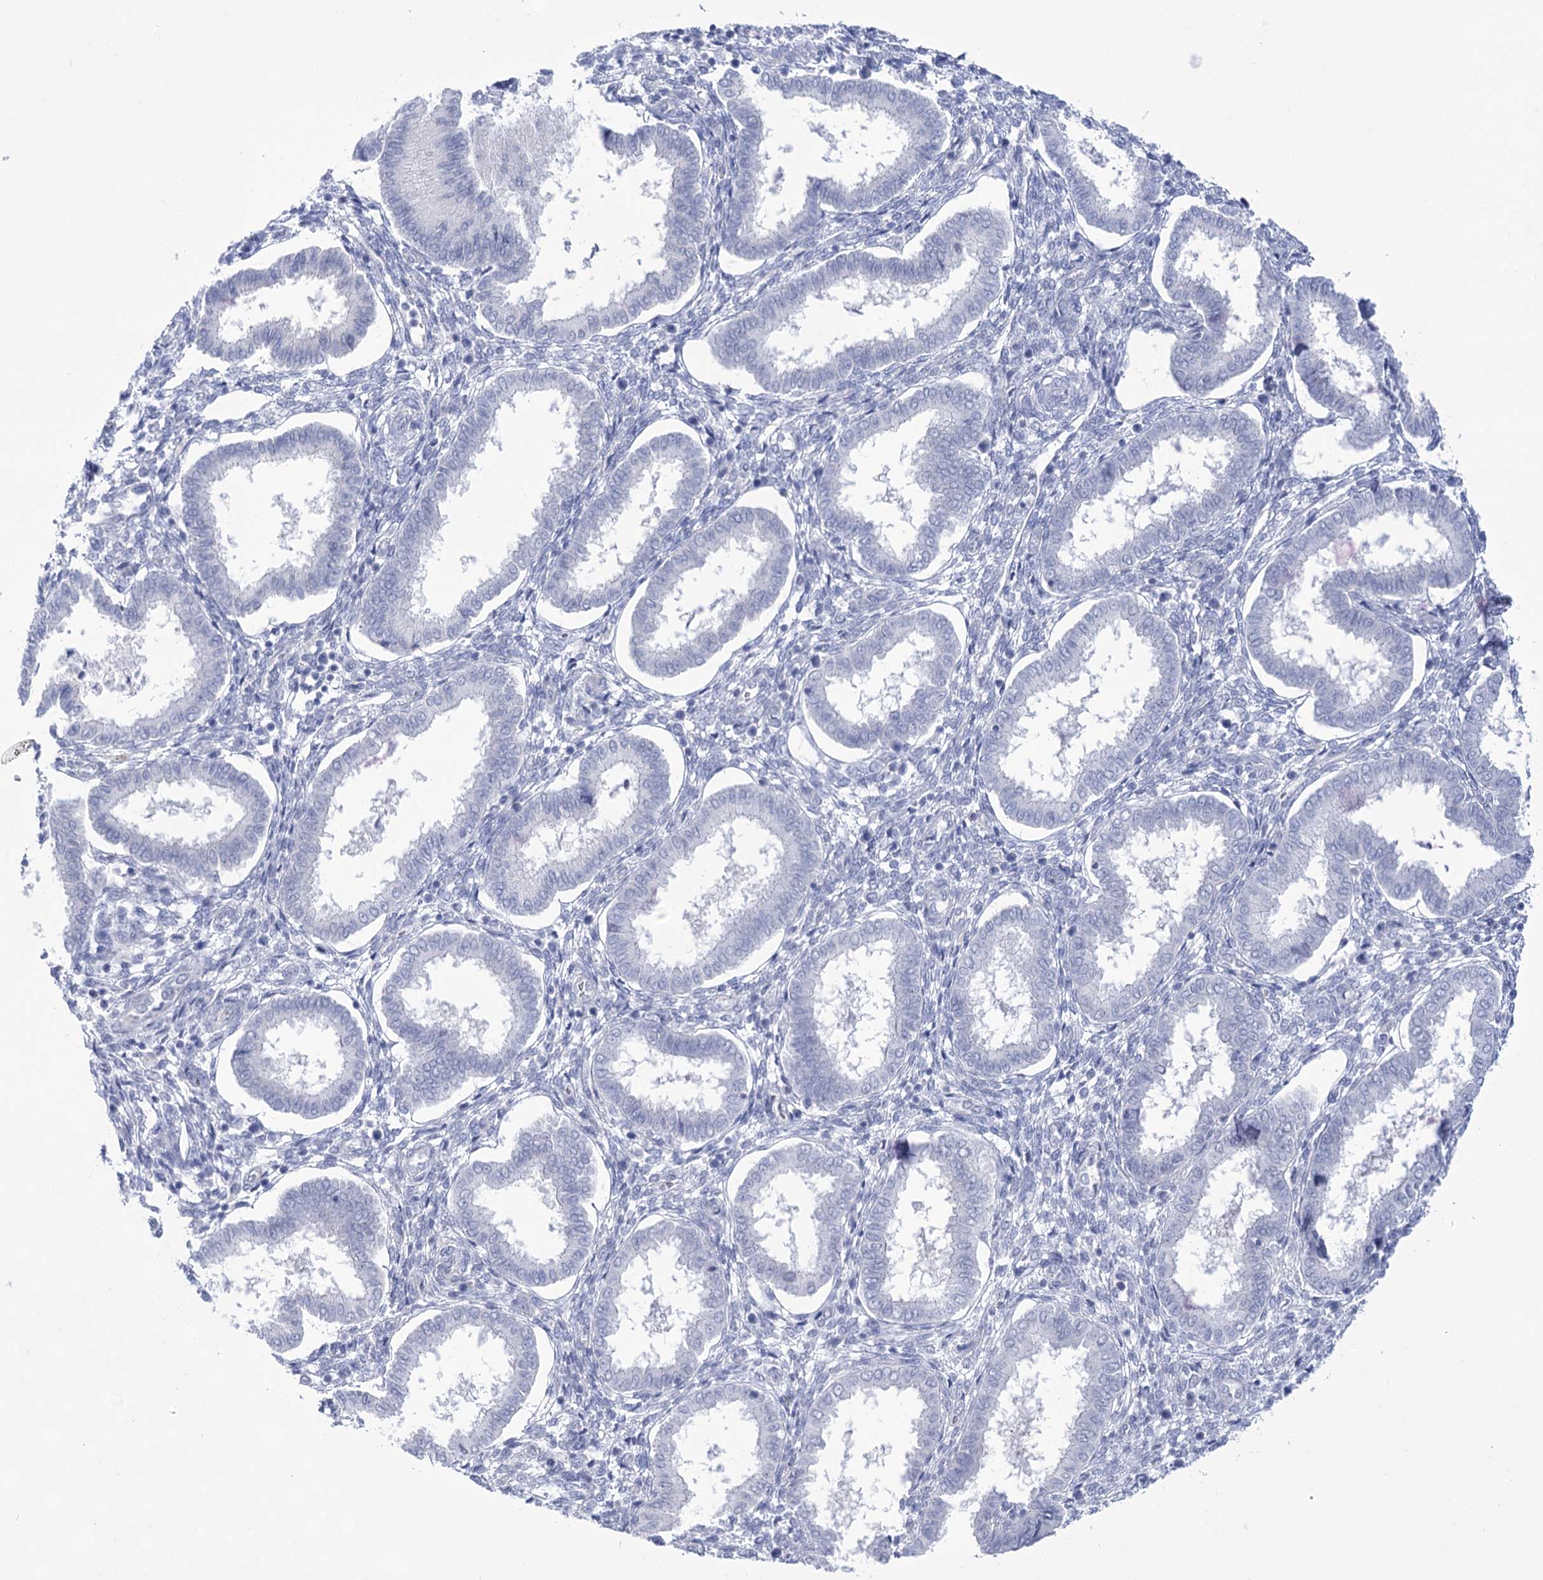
{"staining": {"intensity": "negative", "quantity": "none", "location": "none"}, "tissue": "endometrium", "cell_type": "Cells in endometrial stroma", "image_type": "normal", "snomed": [{"axis": "morphology", "description": "Normal tissue, NOS"}, {"axis": "topography", "description": "Endometrium"}], "caption": "Immunohistochemistry of benign human endometrium reveals no staining in cells in endometrial stroma.", "gene": "UBA6", "patient": {"sex": "female", "age": 24}}